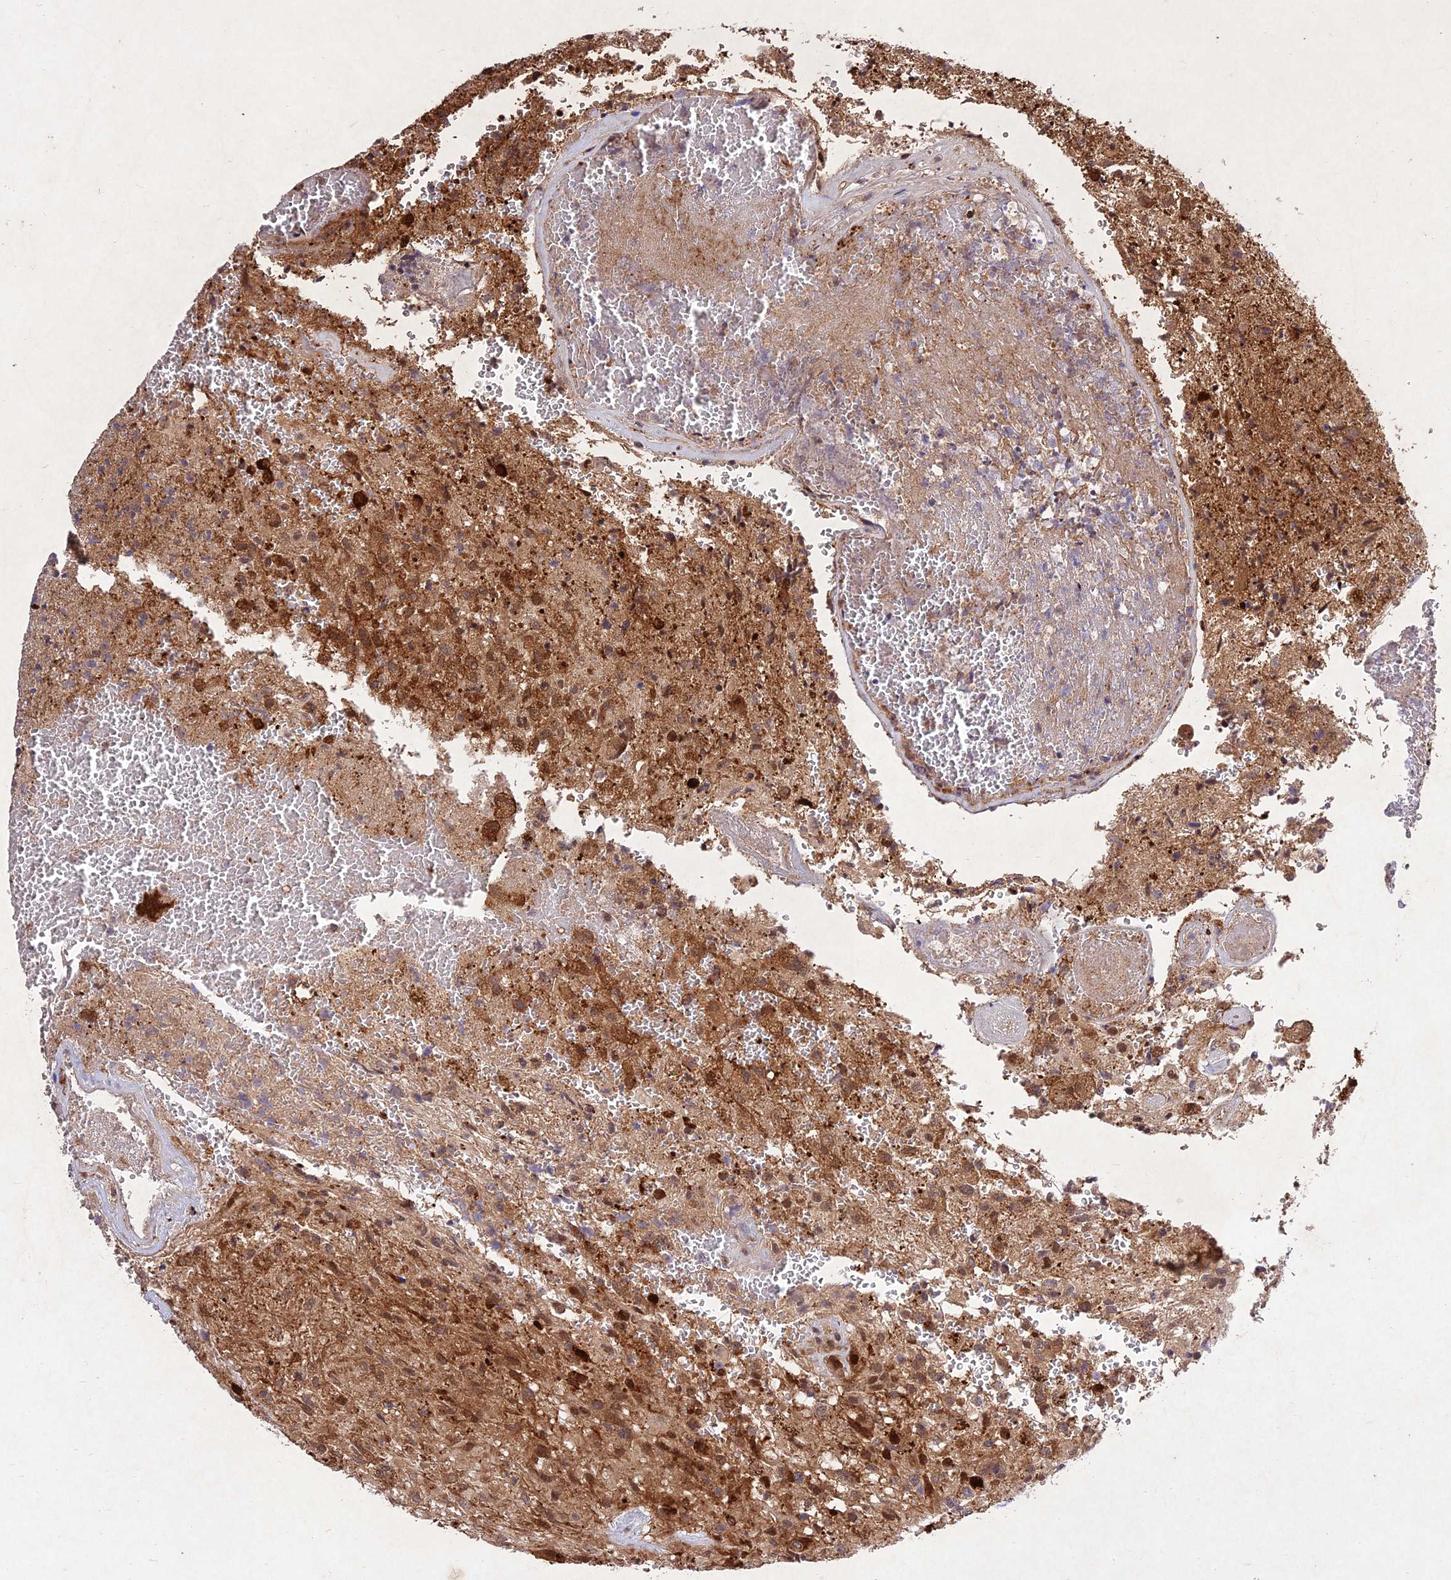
{"staining": {"intensity": "moderate", "quantity": "25%-75%", "location": "cytoplasmic/membranous"}, "tissue": "glioma", "cell_type": "Tumor cells", "image_type": "cancer", "snomed": [{"axis": "morphology", "description": "Glioma, malignant, High grade"}, {"axis": "topography", "description": "Brain"}], "caption": "Moderate cytoplasmic/membranous expression is seen in about 25%-75% of tumor cells in high-grade glioma (malignant). The protein is stained brown, and the nuclei are stained in blue (DAB (3,3'-diaminobenzidine) IHC with brightfield microscopy, high magnification).", "gene": "MKKS", "patient": {"sex": "male", "age": 56}}